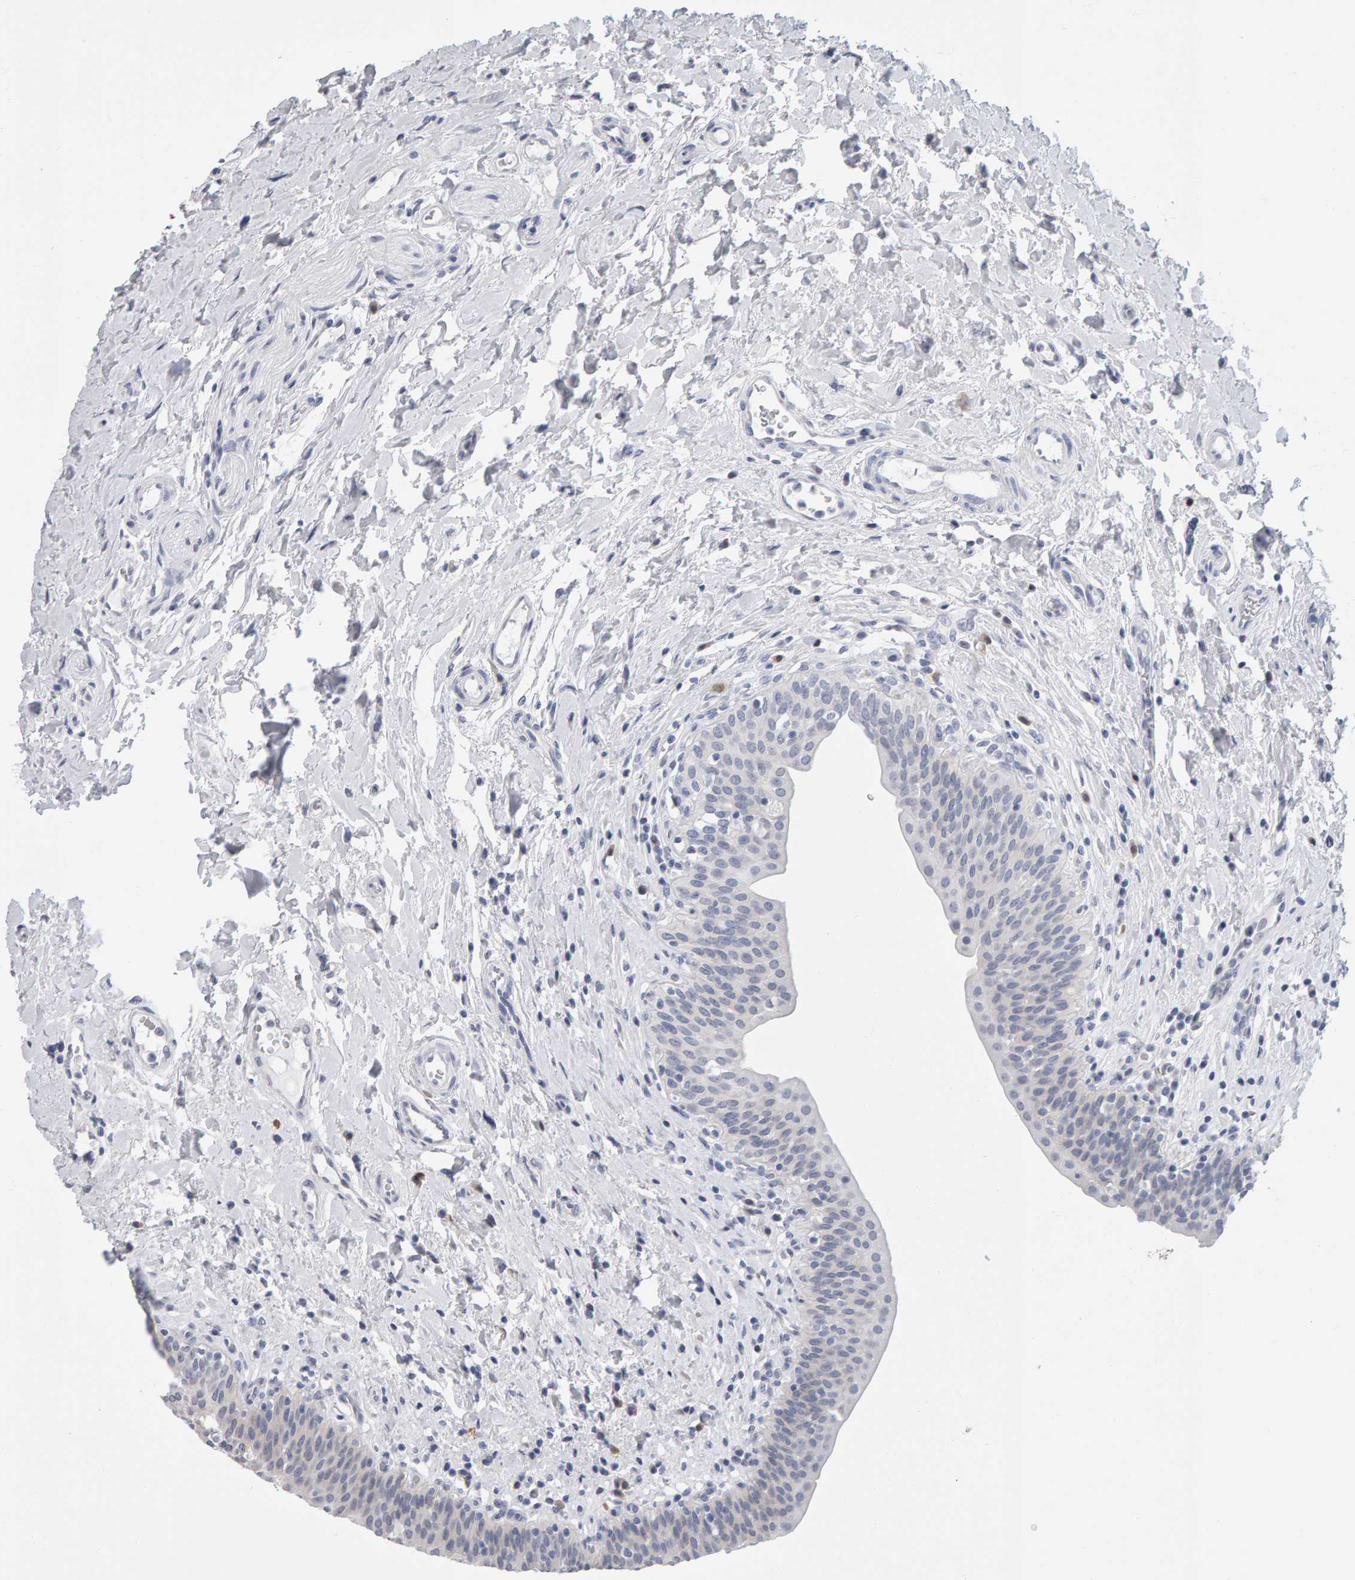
{"staining": {"intensity": "negative", "quantity": "none", "location": "none"}, "tissue": "urinary bladder", "cell_type": "Urothelial cells", "image_type": "normal", "snomed": [{"axis": "morphology", "description": "Normal tissue, NOS"}, {"axis": "topography", "description": "Urinary bladder"}], "caption": "Immunohistochemistry of normal urinary bladder demonstrates no expression in urothelial cells. (Brightfield microscopy of DAB immunohistochemistry at high magnification).", "gene": "CTH", "patient": {"sex": "male", "age": 83}}